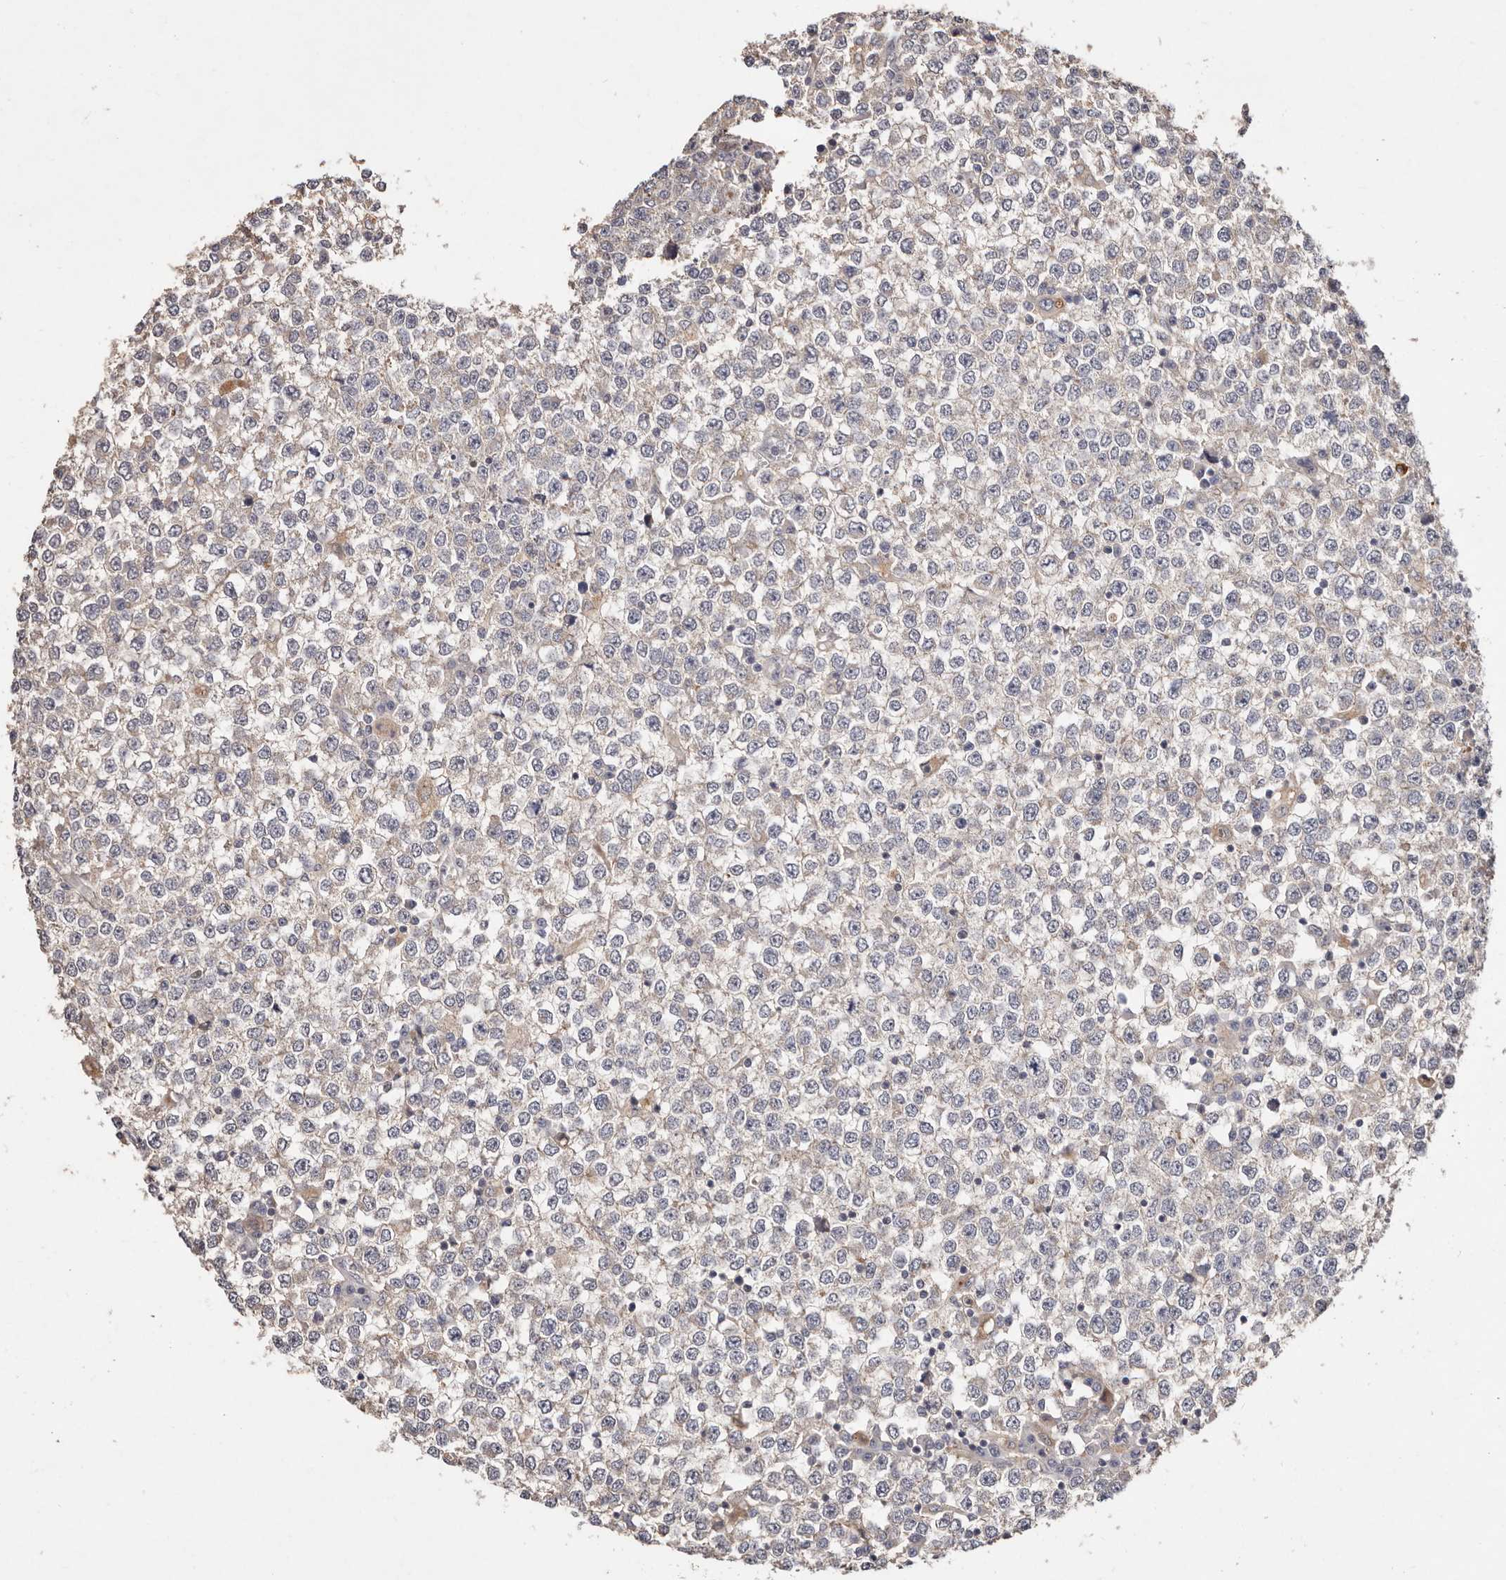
{"staining": {"intensity": "negative", "quantity": "none", "location": "none"}, "tissue": "testis cancer", "cell_type": "Tumor cells", "image_type": "cancer", "snomed": [{"axis": "morphology", "description": "Seminoma, NOS"}, {"axis": "topography", "description": "Testis"}], "caption": "Tumor cells show no significant expression in testis cancer (seminoma). Nuclei are stained in blue.", "gene": "THBS3", "patient": {"sex": "male", "age": 65}}